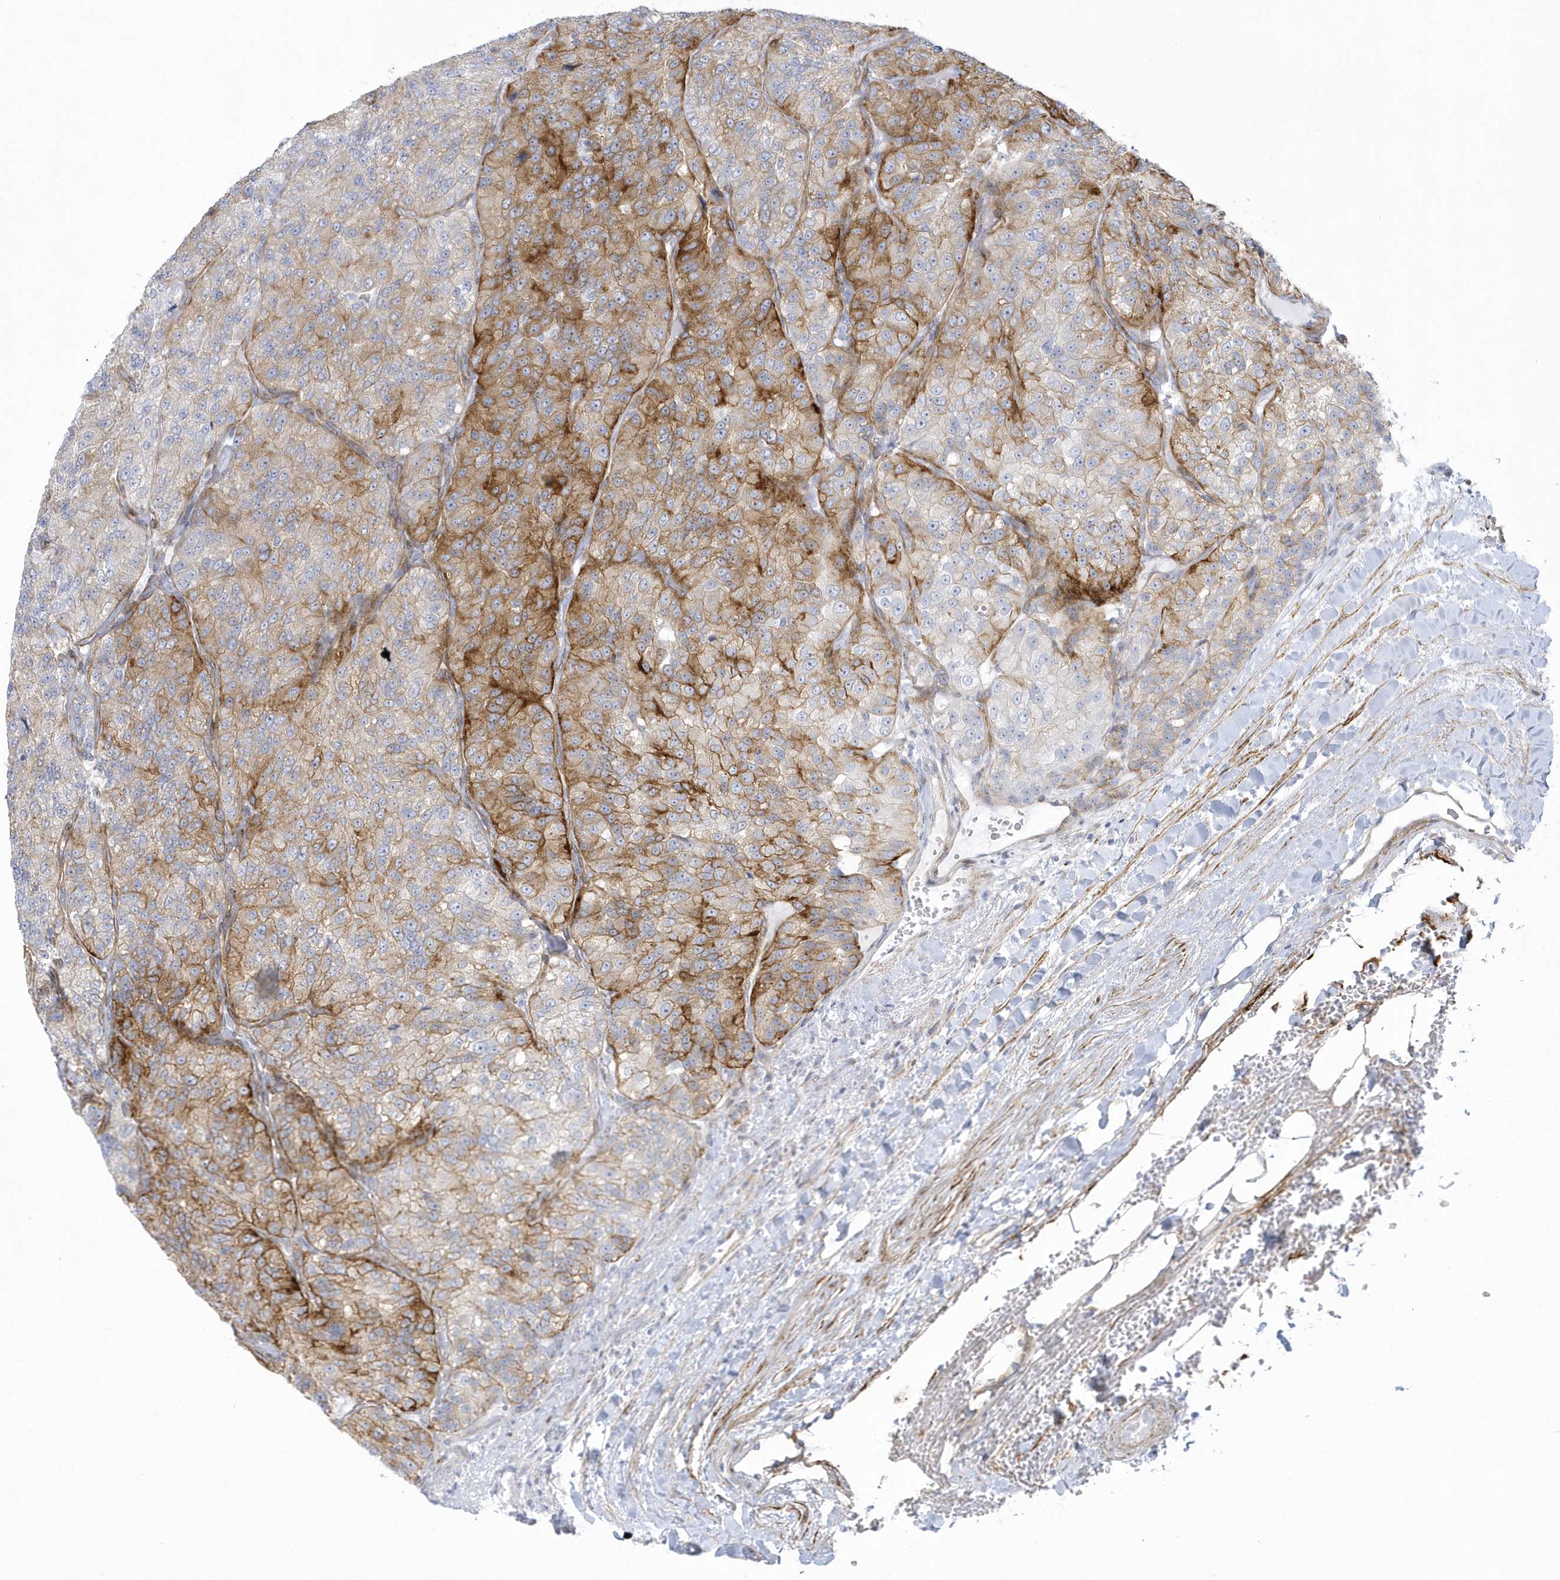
{"staining": {"intensity": "moderate", "quantity": "25%-75%", "location": "cytoplasmic/membranous"}, "tissue": "renal cancer", "cell_type": "Tumor cells", "image_type": "cancer", "snomed": [{"axis": "morphology", "description": "Adenocarcinoma, NOS"}, {"axis": "topography", "description": "Kidney"}], "caption": "Moderate cytoplasmic/membranous positivity is present in about 25%-75% of tumor cells in renal cancer (adenocarcinoma). (IHC, brightfield microscopy, high magnification).", "gene": "WDR27", "patient": {"sex": "female", "age": 63}}